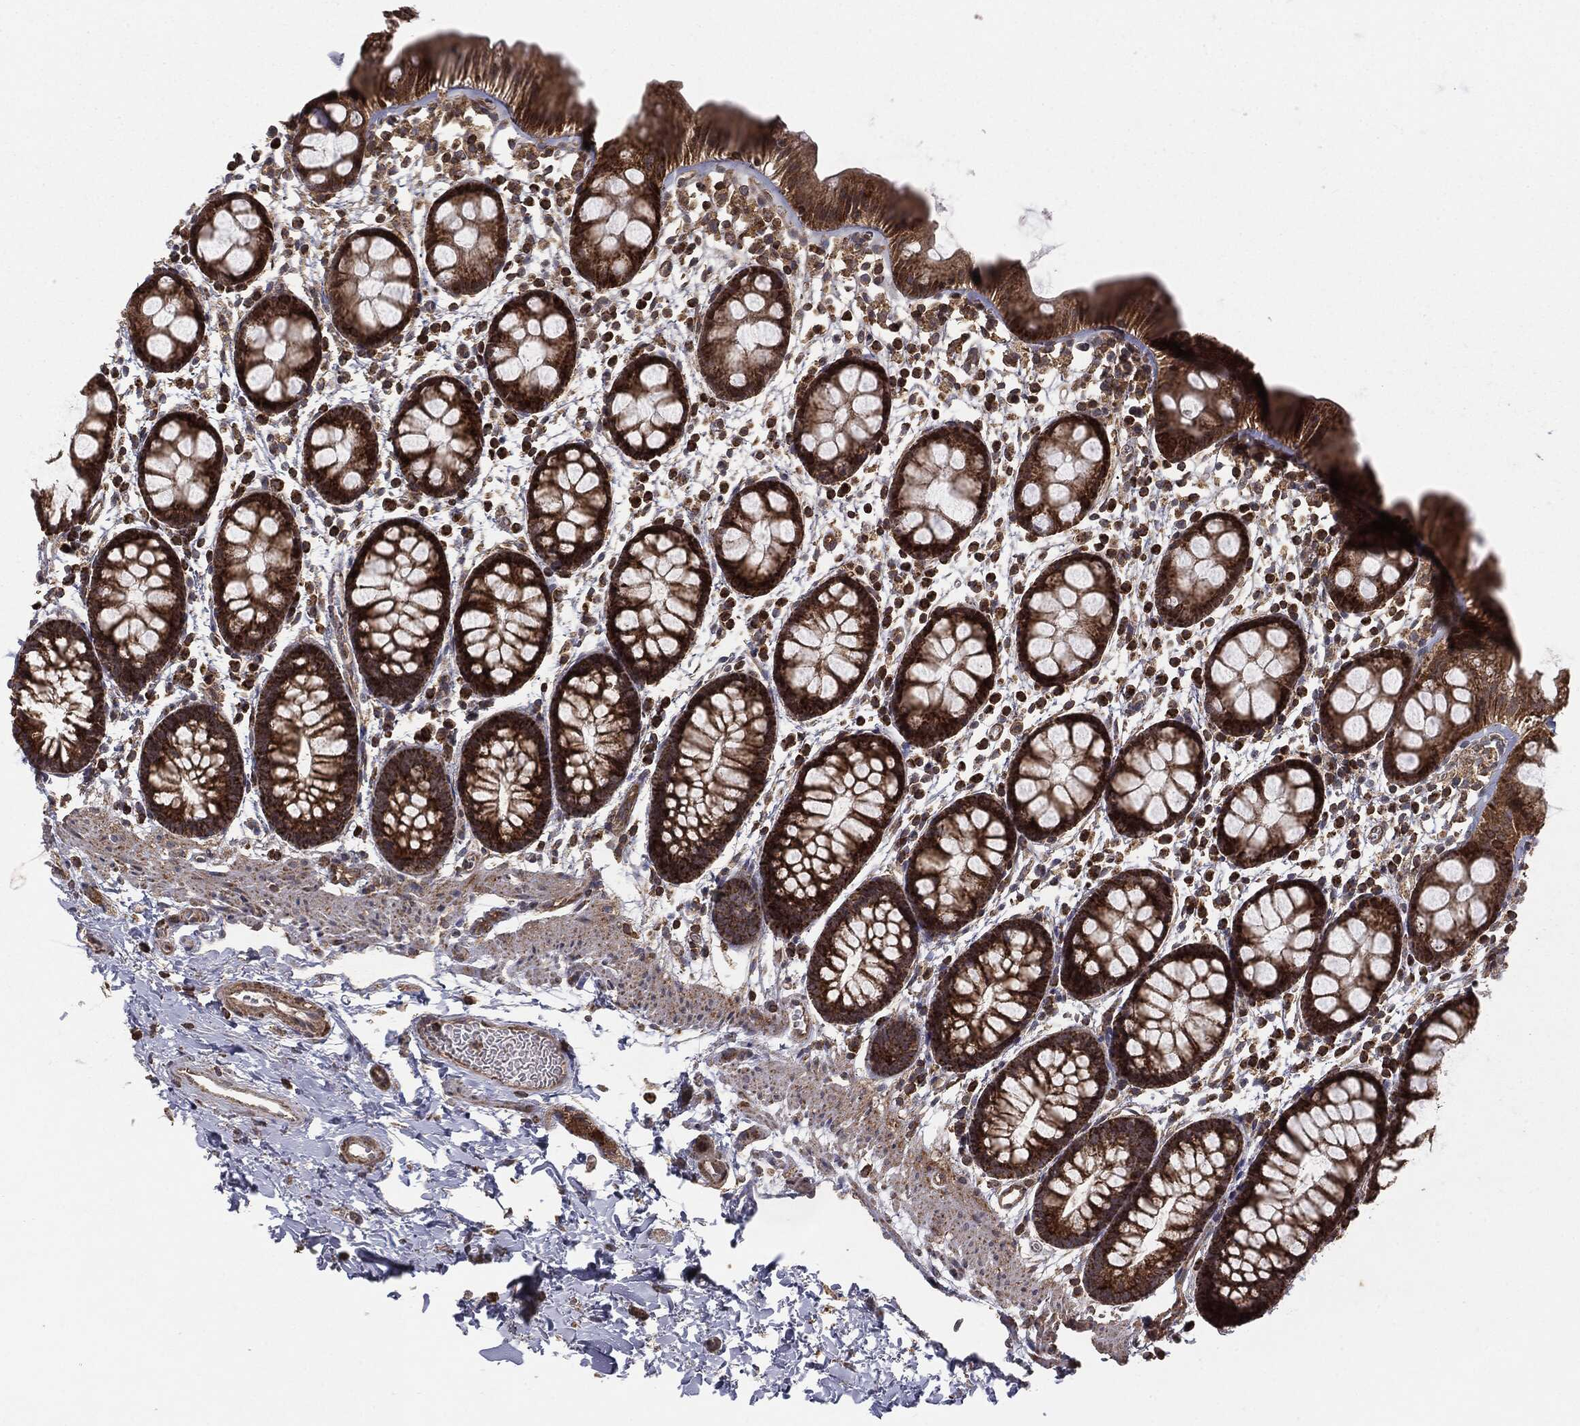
{"staining": {"intensity": "strong", "quantity": ">75%", "location": "cytoplasmic/membranous"}, "tissue": "rectum", "cell_type": "Glandular cells", "image_type": "normal", "snomed": [{"axis": "morphology", "description": "Normal tissue, NOS"}, {"axis": "topography", "description": "Rectum"}], "caption": "This is an image of IHC staining of normal rectum, which shows strong expression in the cytoplasmic/membranous of glandular cells.", "gene": "MTOR", "patient": {"sex": "male", "age": 57}}